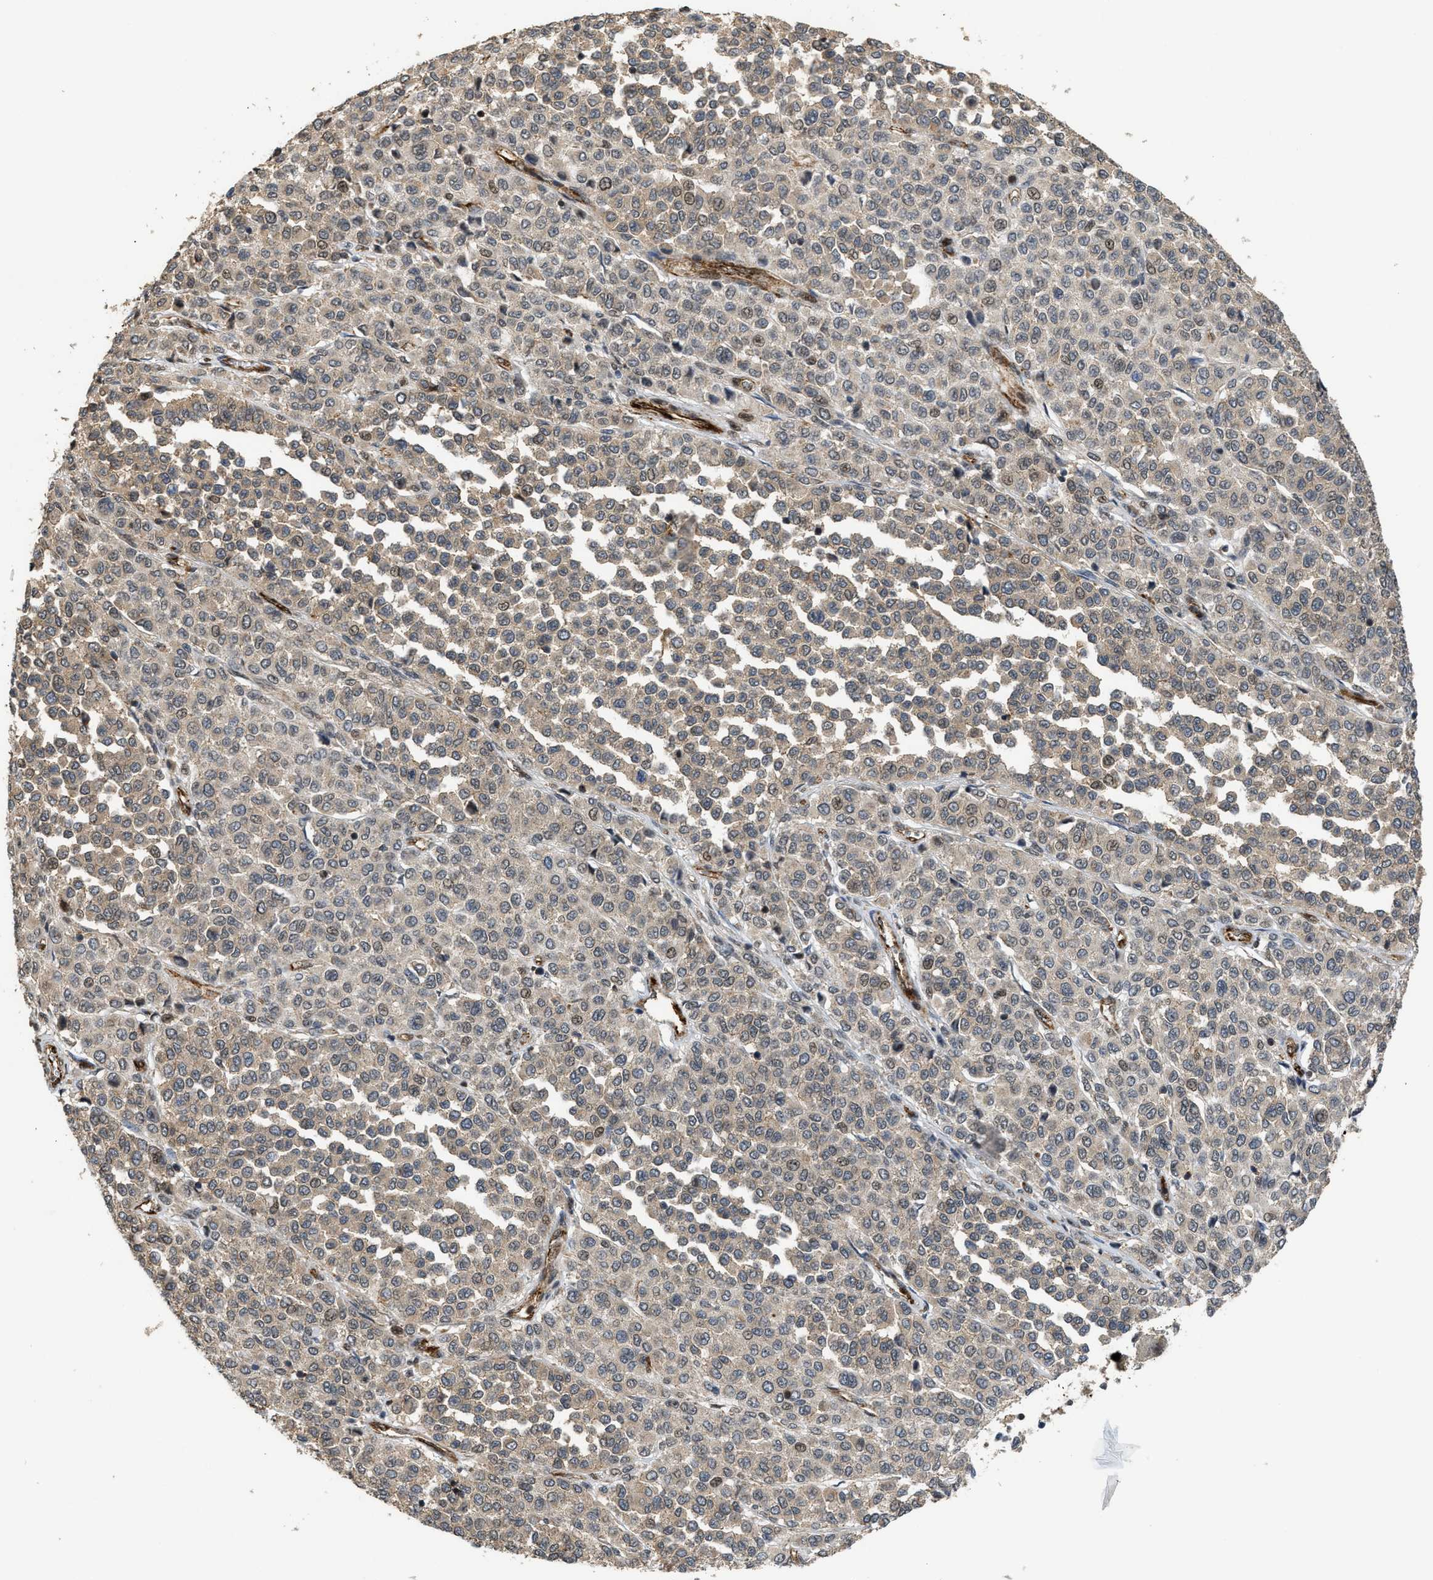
{"staining": {"intensity": "weak", "quantity": ">75%", "location": "cytoplasmic/membranous"}, "tissue": "melanoma", "cell_type": "Tumor cells", "image_type": "cancer", "snomed": [{"axis": "morphology", "description": "Malignant melanoma, Metastatic site"}, {"axis": "topography", "description": "Pancreas"}], "caption": "This is a micrograph of immunohistochemistry staining of melanoma, which shows weak staining in the cytoplasmic/membranous of tumor cells.", "gene": "DPF2", "patient": {"sex": "female", "age": 30}}